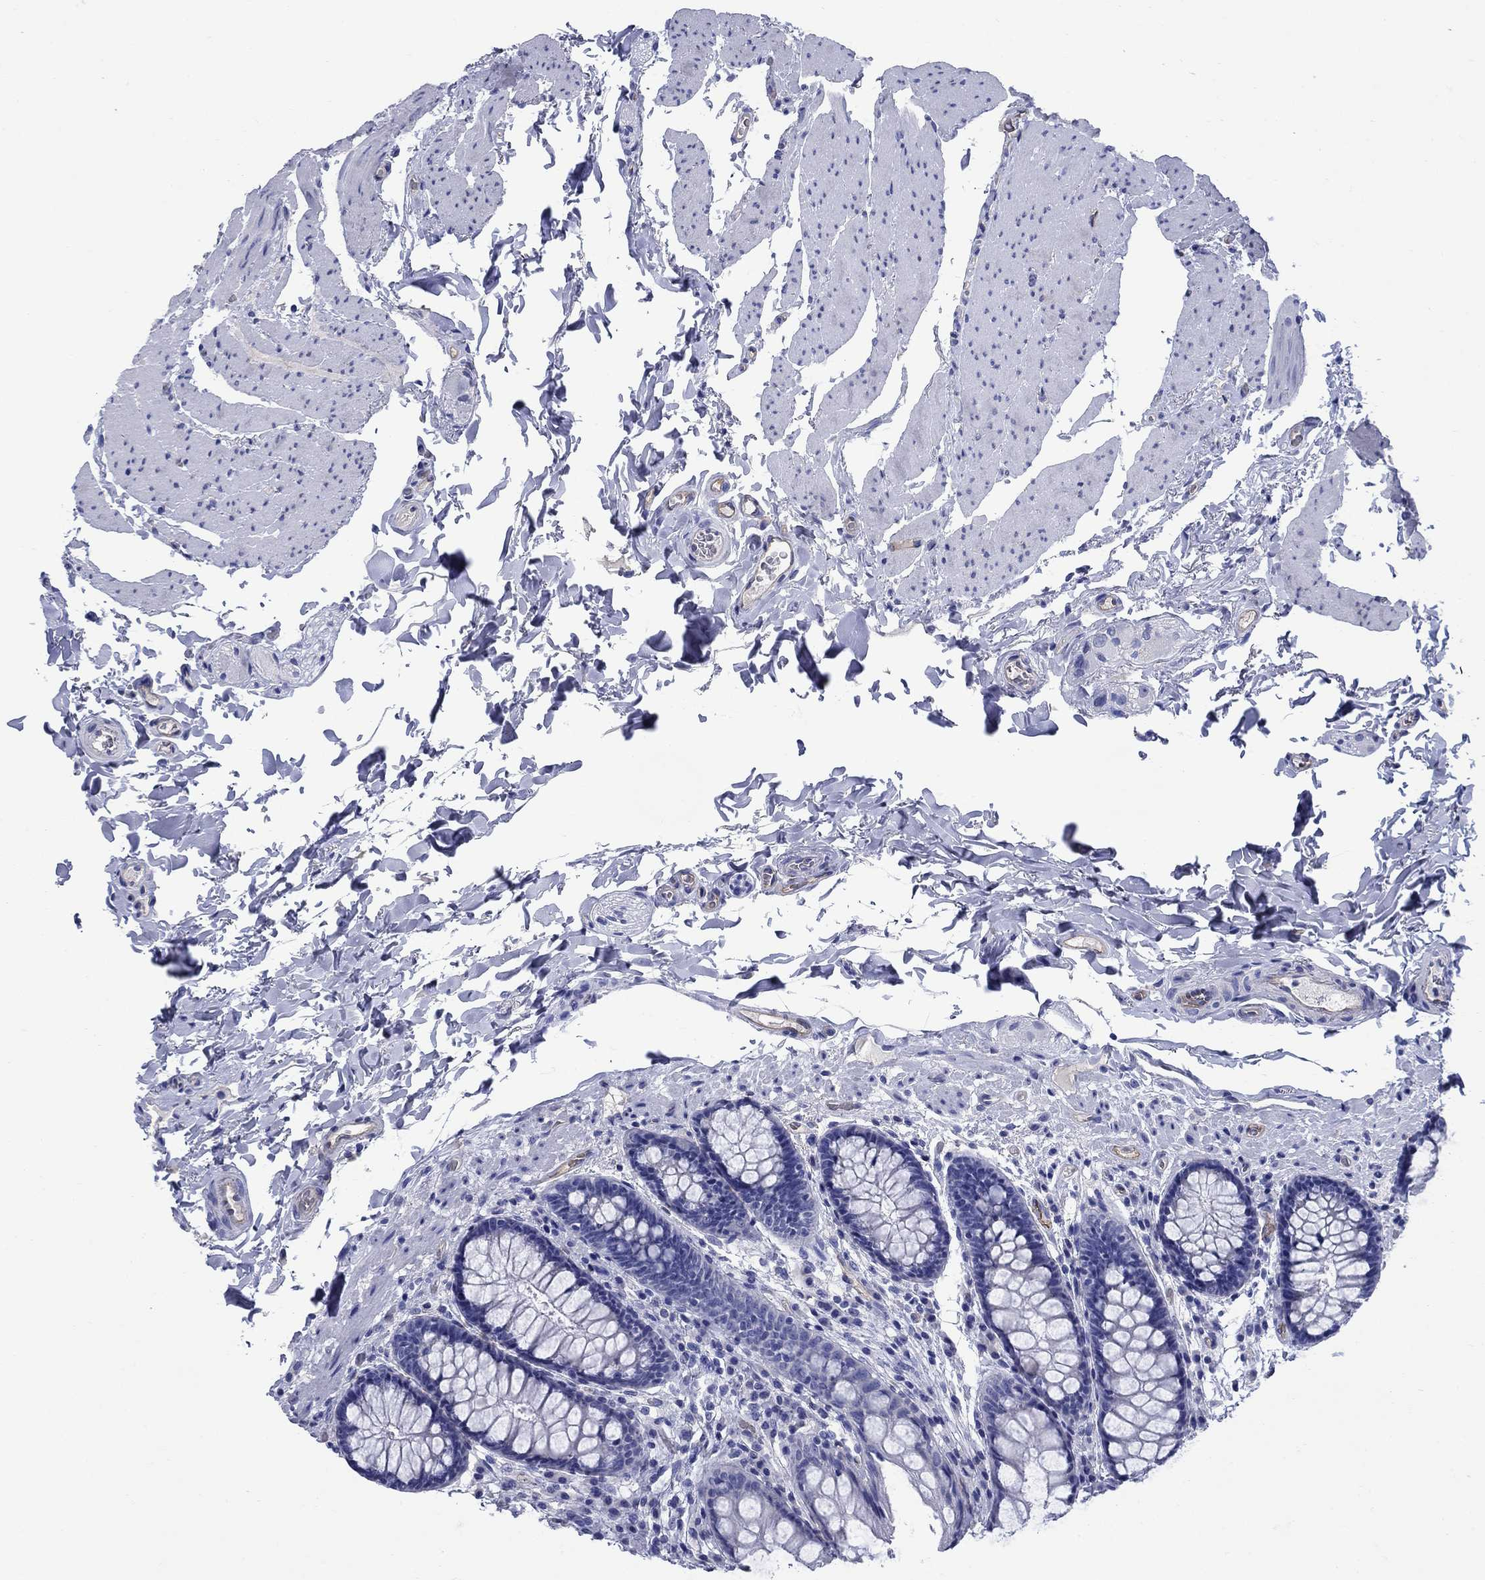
{"staining": {"intensity": "negative", "quantity": "none", "location": "none"}, "tissue": "colon", "cell_type": "Endothelial cells", "image_type": "normal", "snomed": [{"axis": "morphology", "description": "Normal tissue, NOS"}, {"axis": "topography", "description": "Colon"}], "caption": "Immunohistochemical staining of benign colon exhibits no significant staining in endothelial cells. Brightfield microscopy of IHC stained with DAB (3,3'-diaminobenzidine) (brown) and hematoxylin (blue), captured at high magnification.", "gene": "SMCP", "patient": {"sex": "female", "age": 86}}